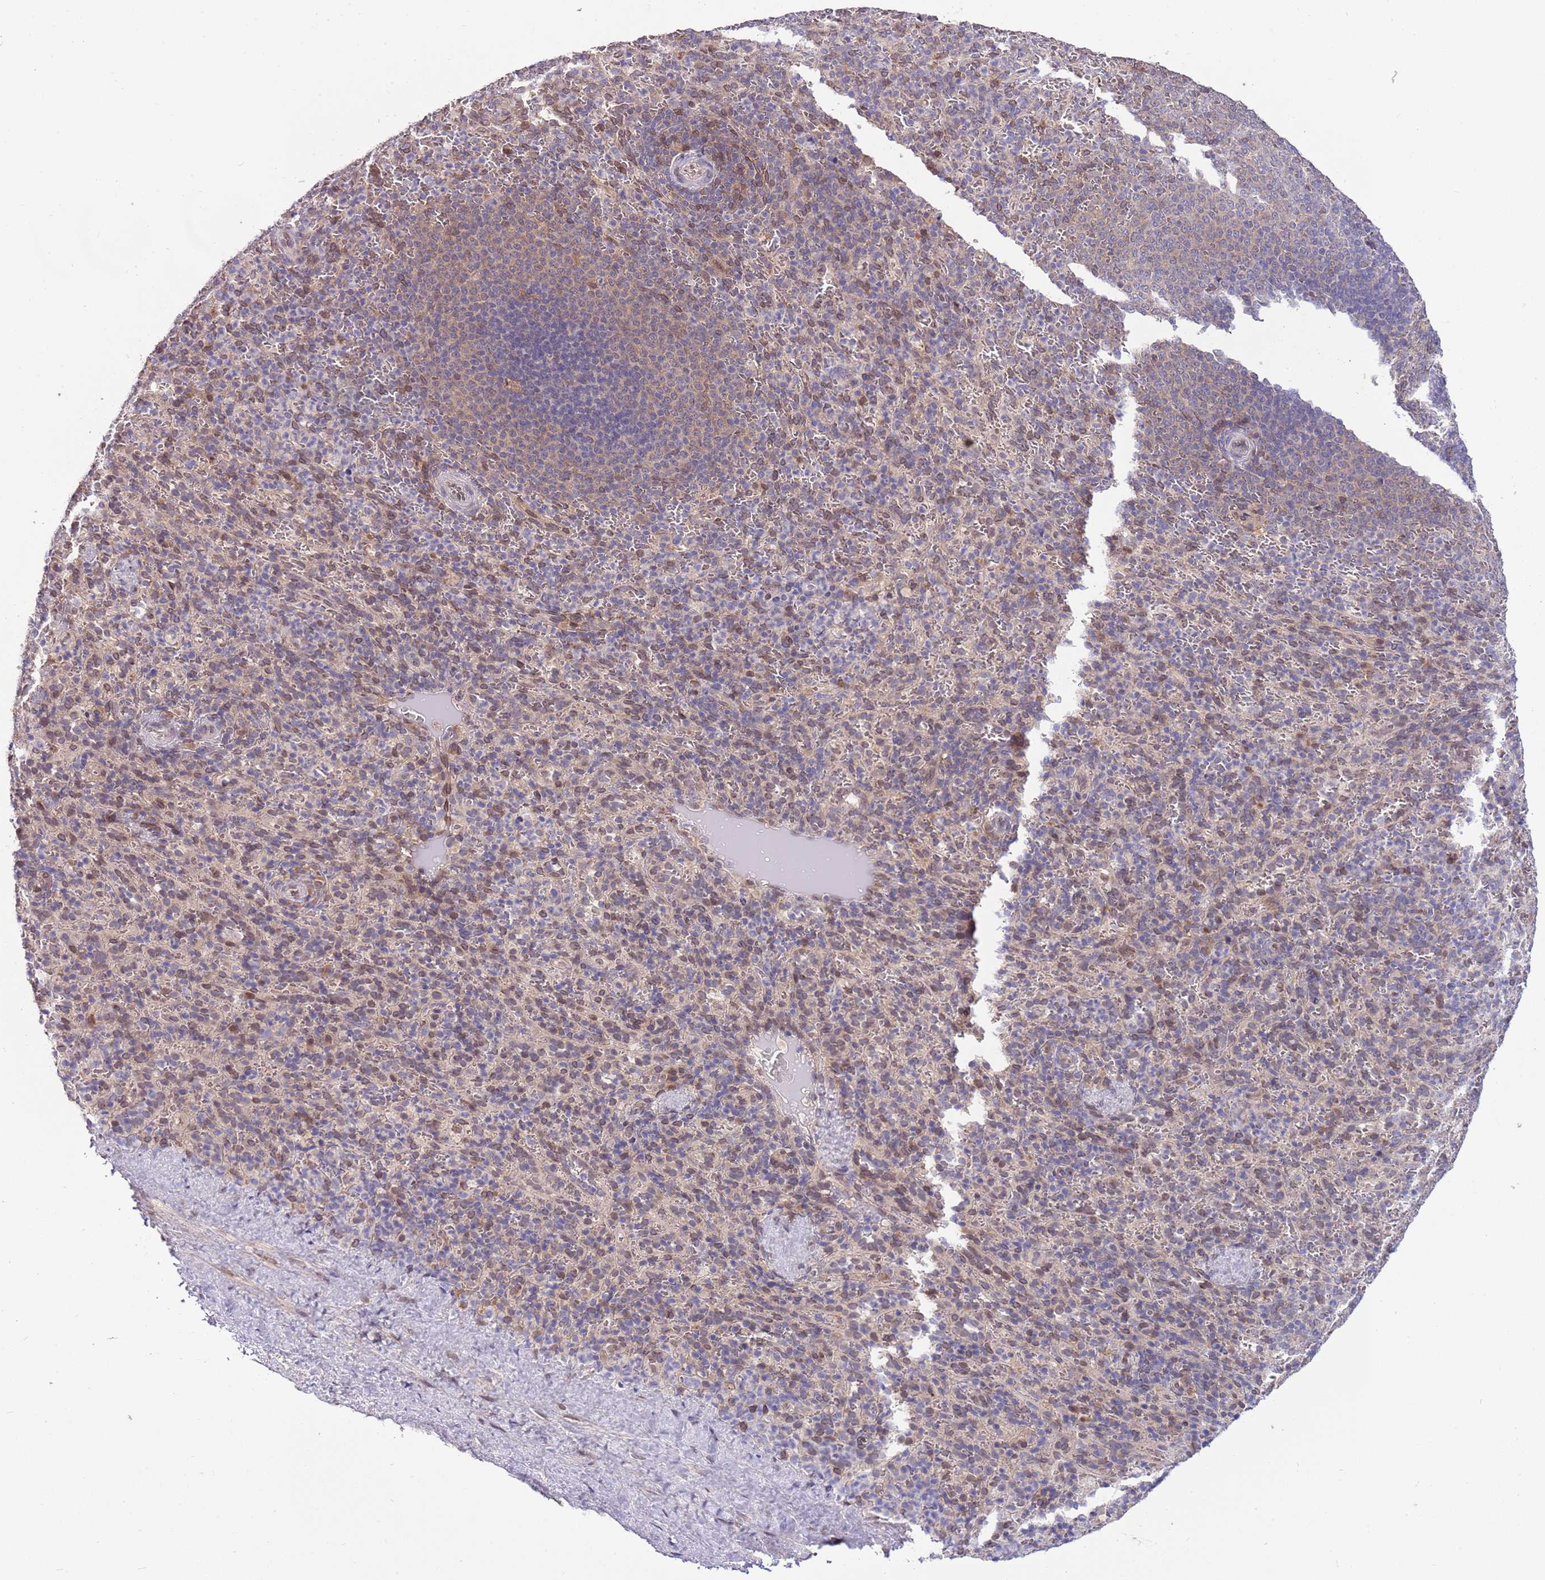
{"staining": {"intensity": "weak", "quantity": "<25%", "location": "nuclear"}, "tissue": "spleen", "cell_type": "Cells in red pulp", "image_type": "normal", "snomed": [{"axis": "morphology", "description": "Normal tissue, NOS"}, {"axis": "topography", "description": "Spleen"}], "caption": "An immunohistochemistry image of normal spleen is shown. There is no staining in cells in red pulp of spleen.", "gene": "ZNF665", "patient": {"sex": "female", "age": 21}}